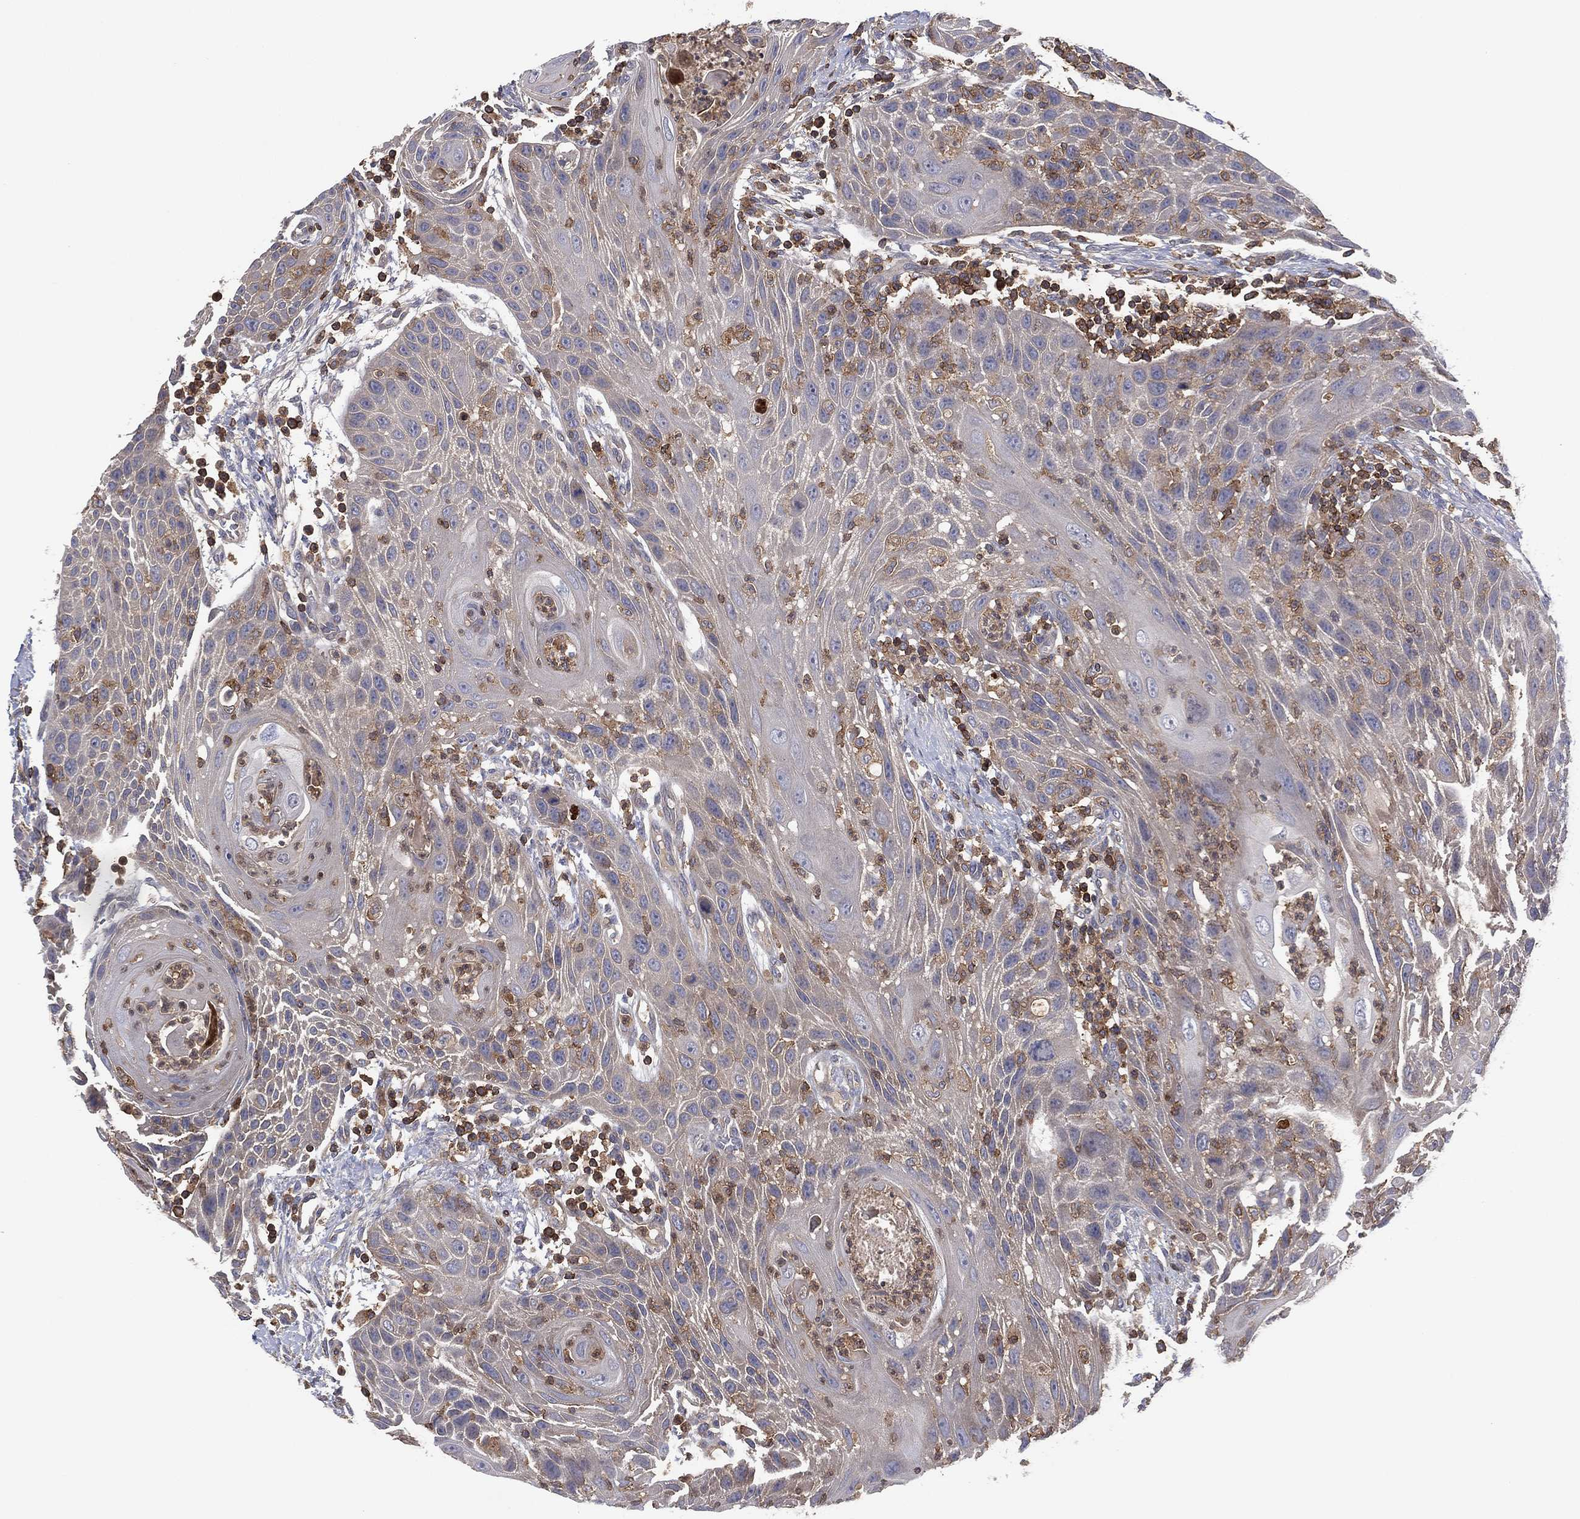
{"staining": {"intensity": "moderate", "quantity": "<25%", "location": "cytoplasmic/membranous"}, "tissue": "head and neck cancer", "cell_type": "Tumor cells", "image_type": "cancer", "snomed": [{"axis": "morphology", "description": "Squamous cell carcinoma, NOS"}, {"axis": "topography", "description": "Head-Neck"}], "caption": "Head and neck cancer stained for a protein (brown) reveals moderate cytoplasmic/membranous positive expression in approximately <25% of tumor cells.", "gene": "DOCK8", "patient": {"sex": "male", "age": 69}}